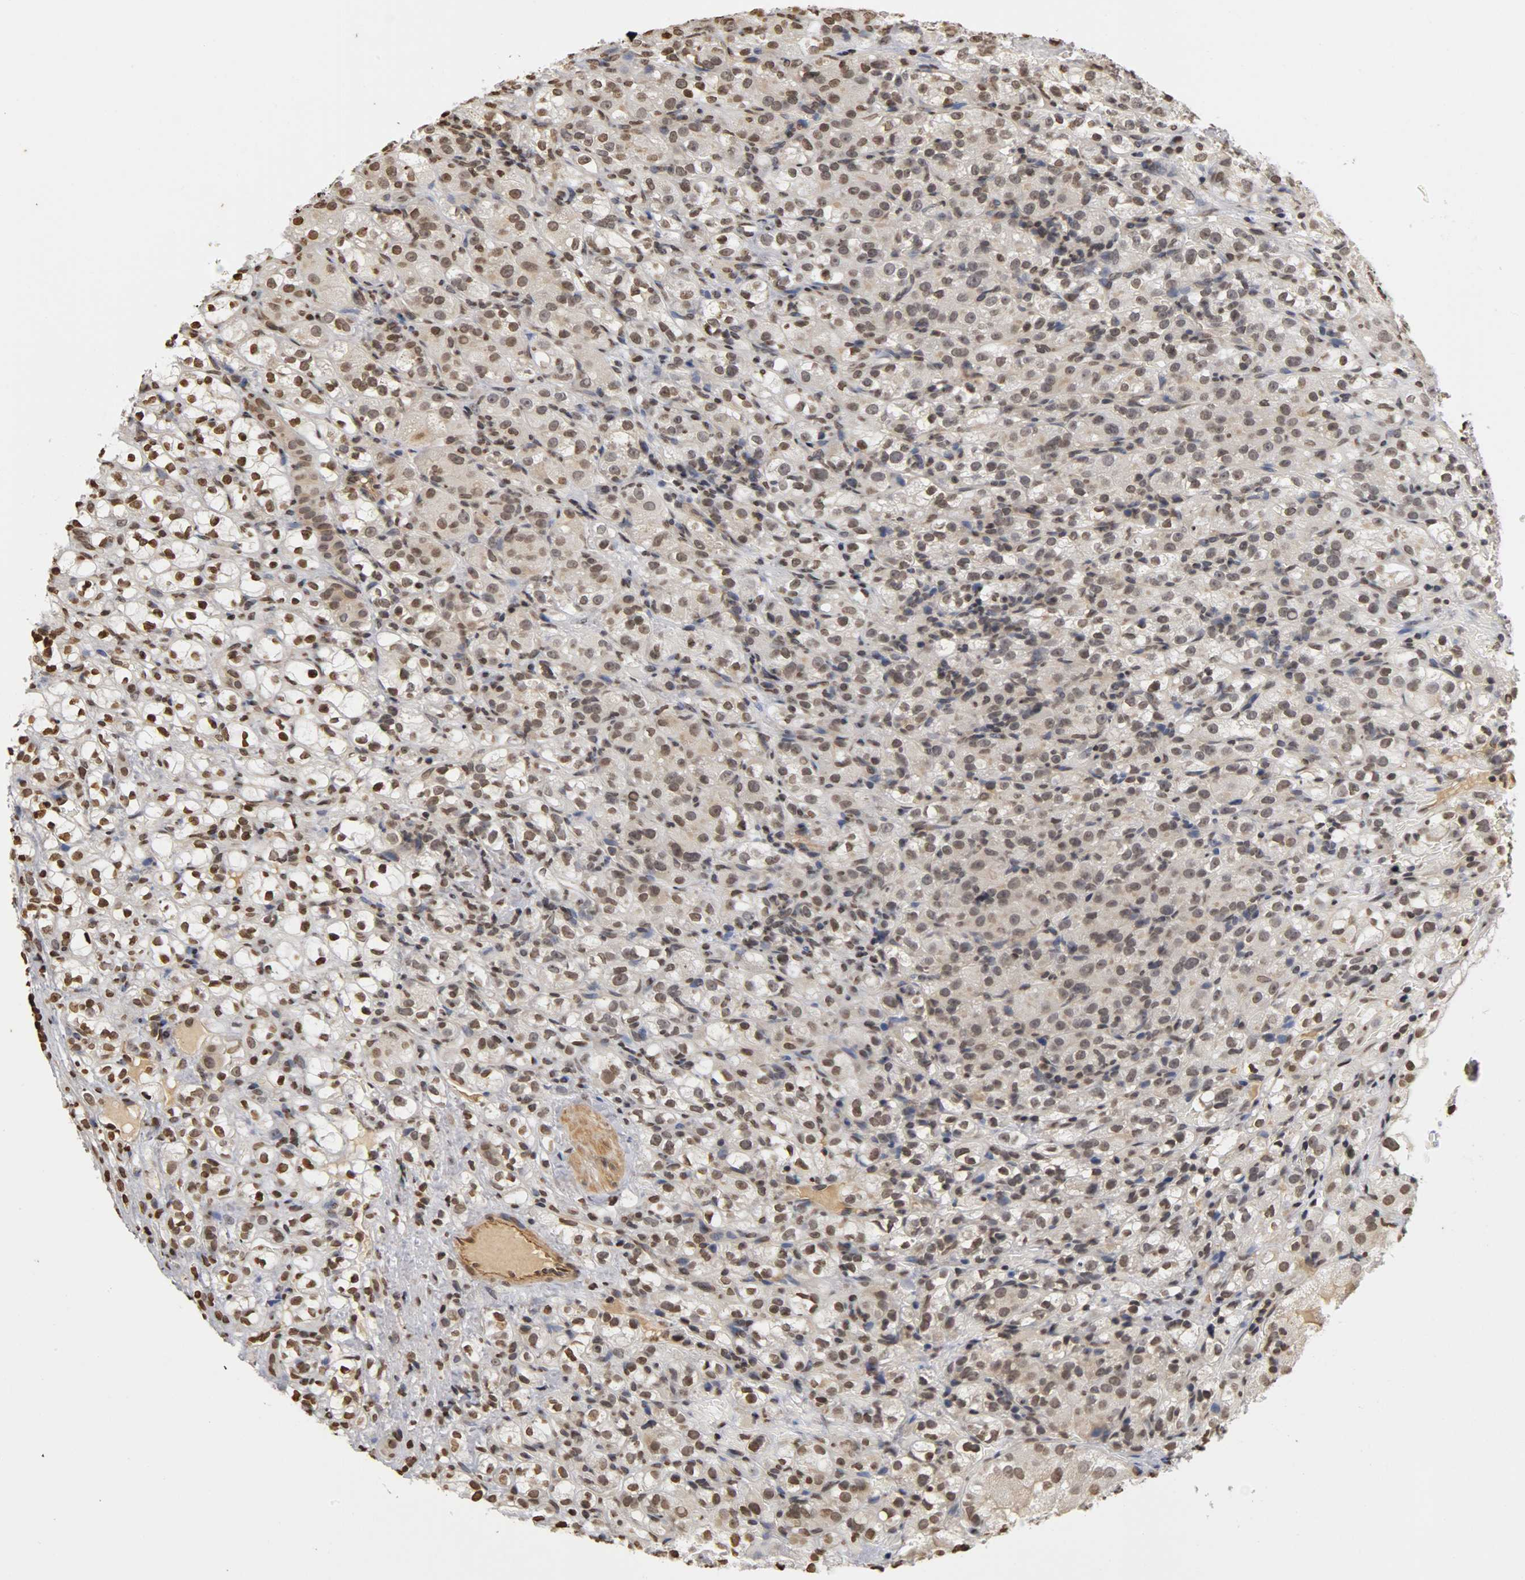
{"staining": {"intensity": "weak", "quantity": "25%-75%", "location": "nuclear"}, "tissue": "renal cancer", "cell_type": "Tumor cells", "image_type": "cancer", "snomed": [{"axis": "morphology", "description": "Normal tissue, NOS"}, {"axis": "morphology", "description": "Adenocarcinoma, NOS"}, {"axis": "topography", "description": "Kidney"}], "caption": "IHC staining of renal adenocarcinoma, which shows low levels of weak nuclear expression in approximately 25%-75% of tumor cells indicating weak nuclear protein staining. The staining was performed using DAB (3,3'-diaminobenzidine) (brown) for protein detection and nuclei were counterstained in hematoxylin (blue).", "gene": "ERCC2", "patient": {"sex": "male", "age": 61}}